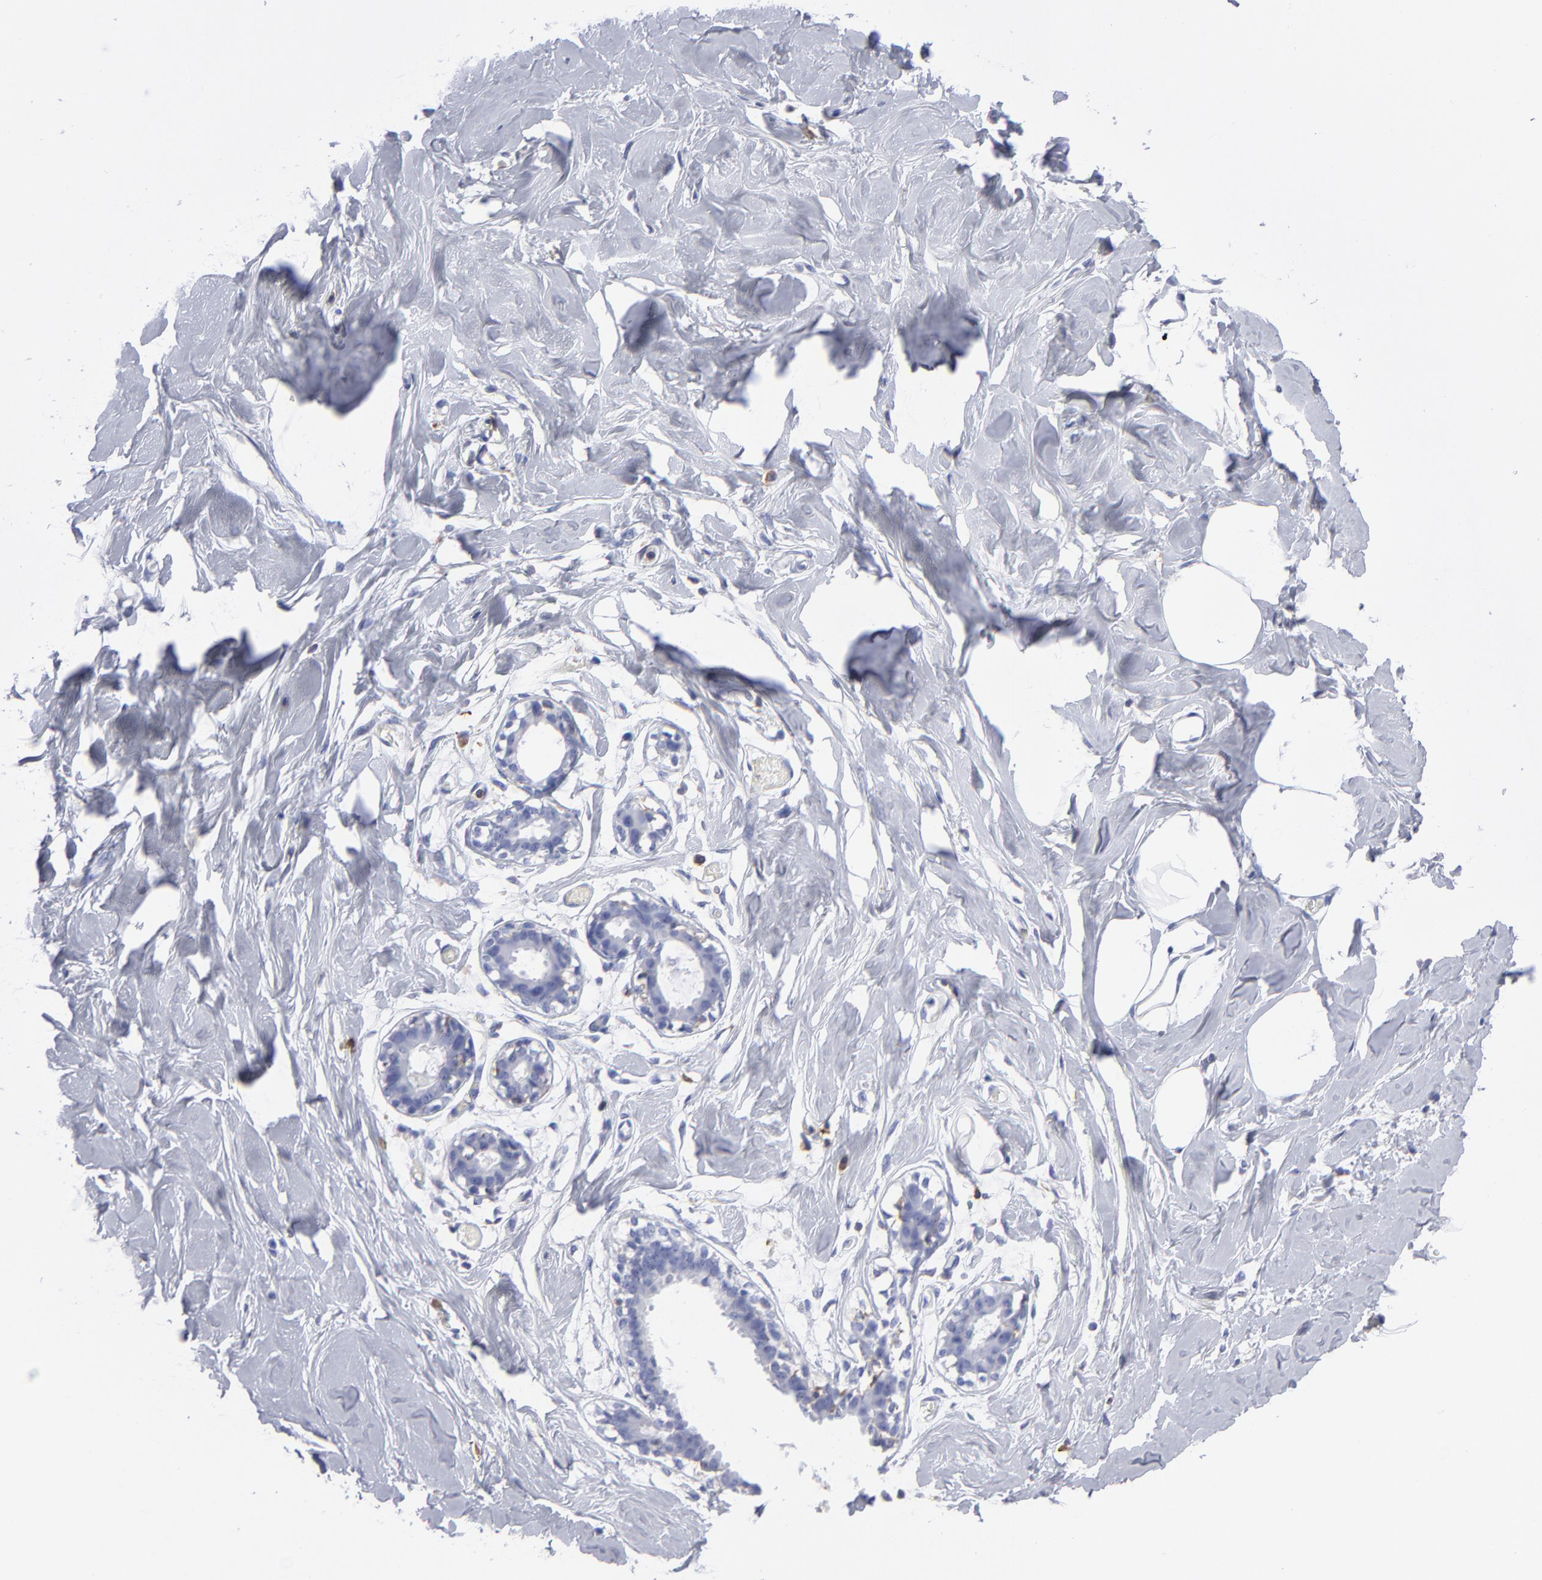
{"staining": {"intensity": "negative", "quantity": "none", "location": "none"}, "tissue": "breast", "cell_type": "Adipocytes", "image_type": "normal", "snomed": [{"axis": "morphology", "description": "Normal tissue, NOS"}, {"axis": "topography", "description": "Breast"}, {"axis": "topography", "description": "Adipose tissue"}], "caption": "High magnification brightfield microscopy of normal breast stained with DAB (3,3'-diaminobenzidine) (brown) and counterstained with hematoxylin (blue): adipocytes show no significant positivity. (Stains: DAB (3,3'-diaminobenzidine) immunohistochemistry with hematoxylin counter stain, Microscopy: brightfield microscopy at high magnification).", "gene": "LAT2", "patient": {"sex": "female", "age": 25}}